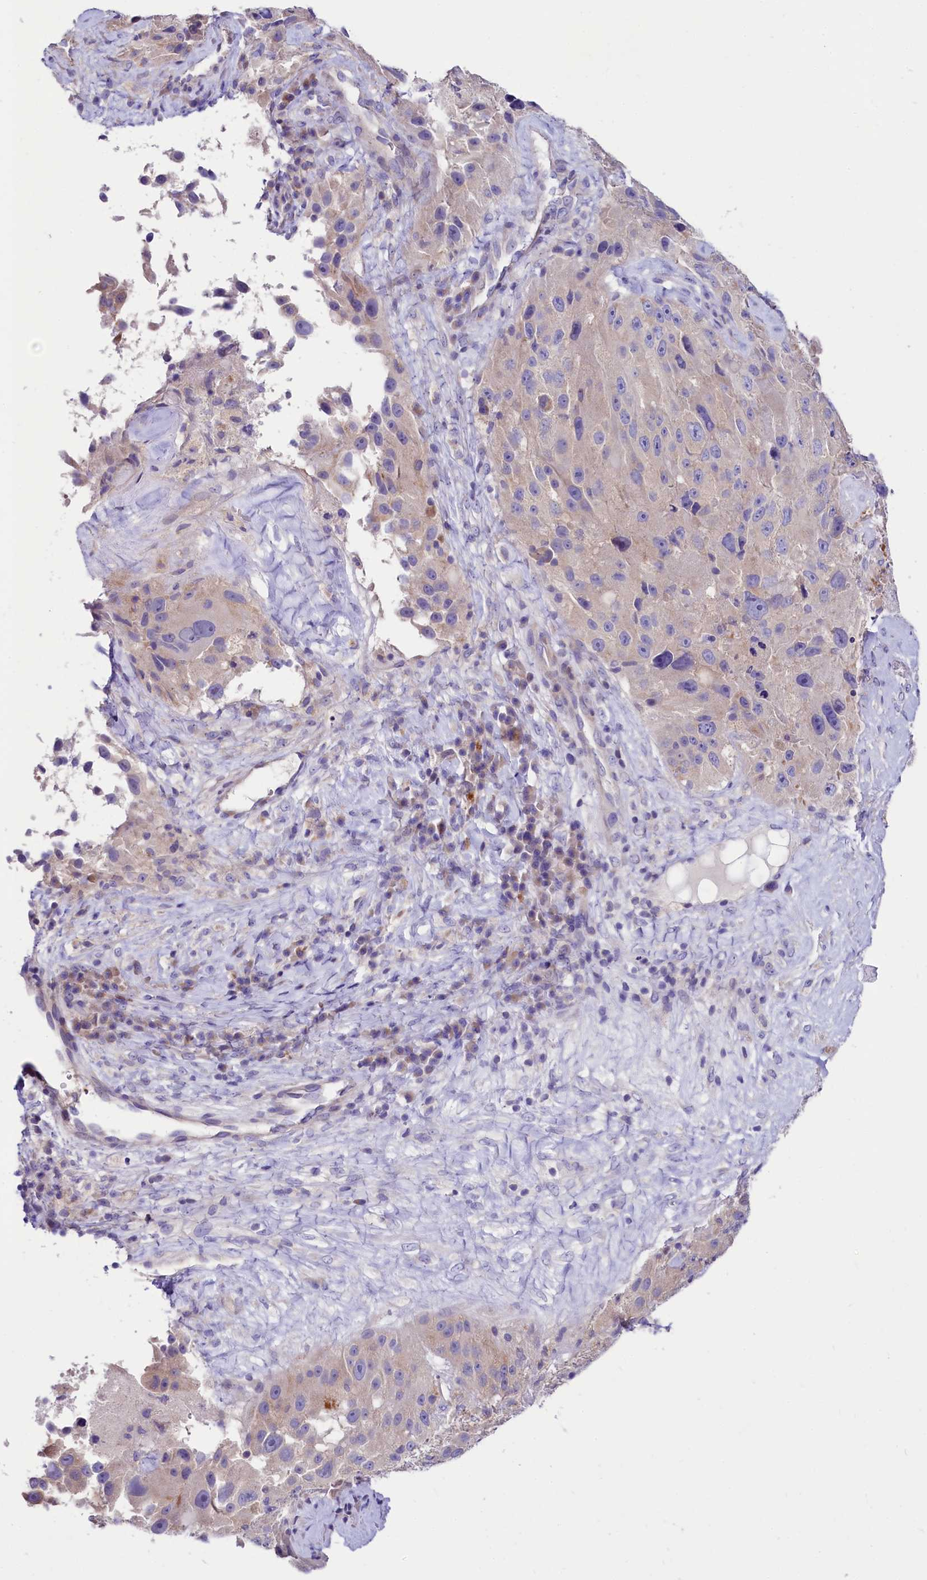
{"staining": {"intensity": "negative", "quantity": "none", "location": "none"}, "tissue": "melanoma", "cell_type": "Tumor cells", "image_type": "cancer", "snomed": [{"axis": "morphology", "description": "Malignant melanoma, Metastatic site"}, {"axis": "topography", "description": "Lymph node"}], "caption": "There is no significant positivity in tumor cells of malignant melanoma (metastatic site).", "gene": "ABHD5", "patient": {"sex": "male", "age": 62}}